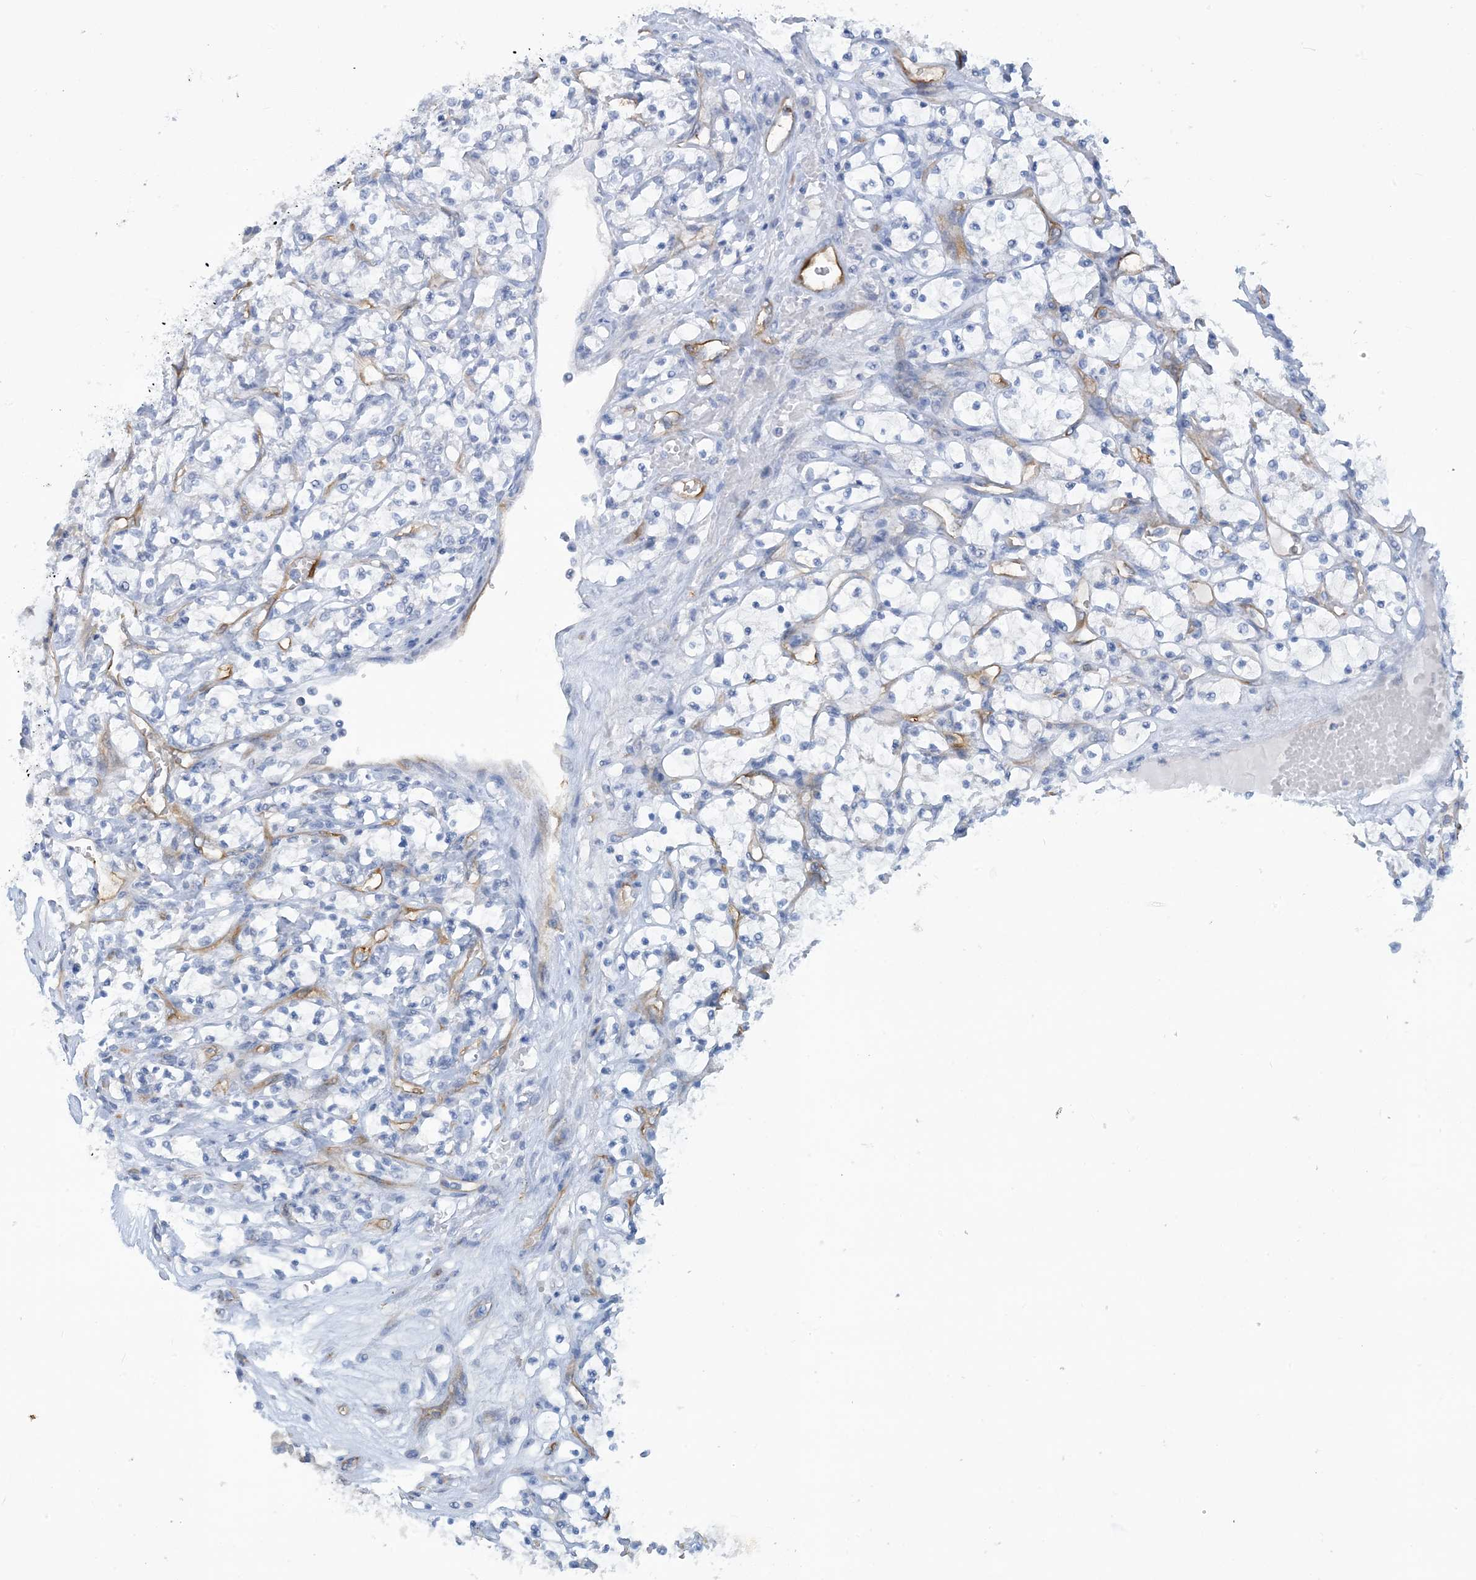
{"staining": {"intensity": "negative", "quantity": "none", "location": "none"}, "tissue": "renal cancer", "cell_type": "Tumor cells", "image_type": "cancer", "snomed": [{"axis": "morphology", "description": "Adenocarcinoma, NOS"}, {"axis": "topography", "description": "Kidney"}], "caption": "An IHC micrograph of renal adenocarcinoma is shown. There is no staining in tumor cells of renal adenocarcinoma.", "gene": "EIF2A", "patient": {"sex": "female", "age": 69}}